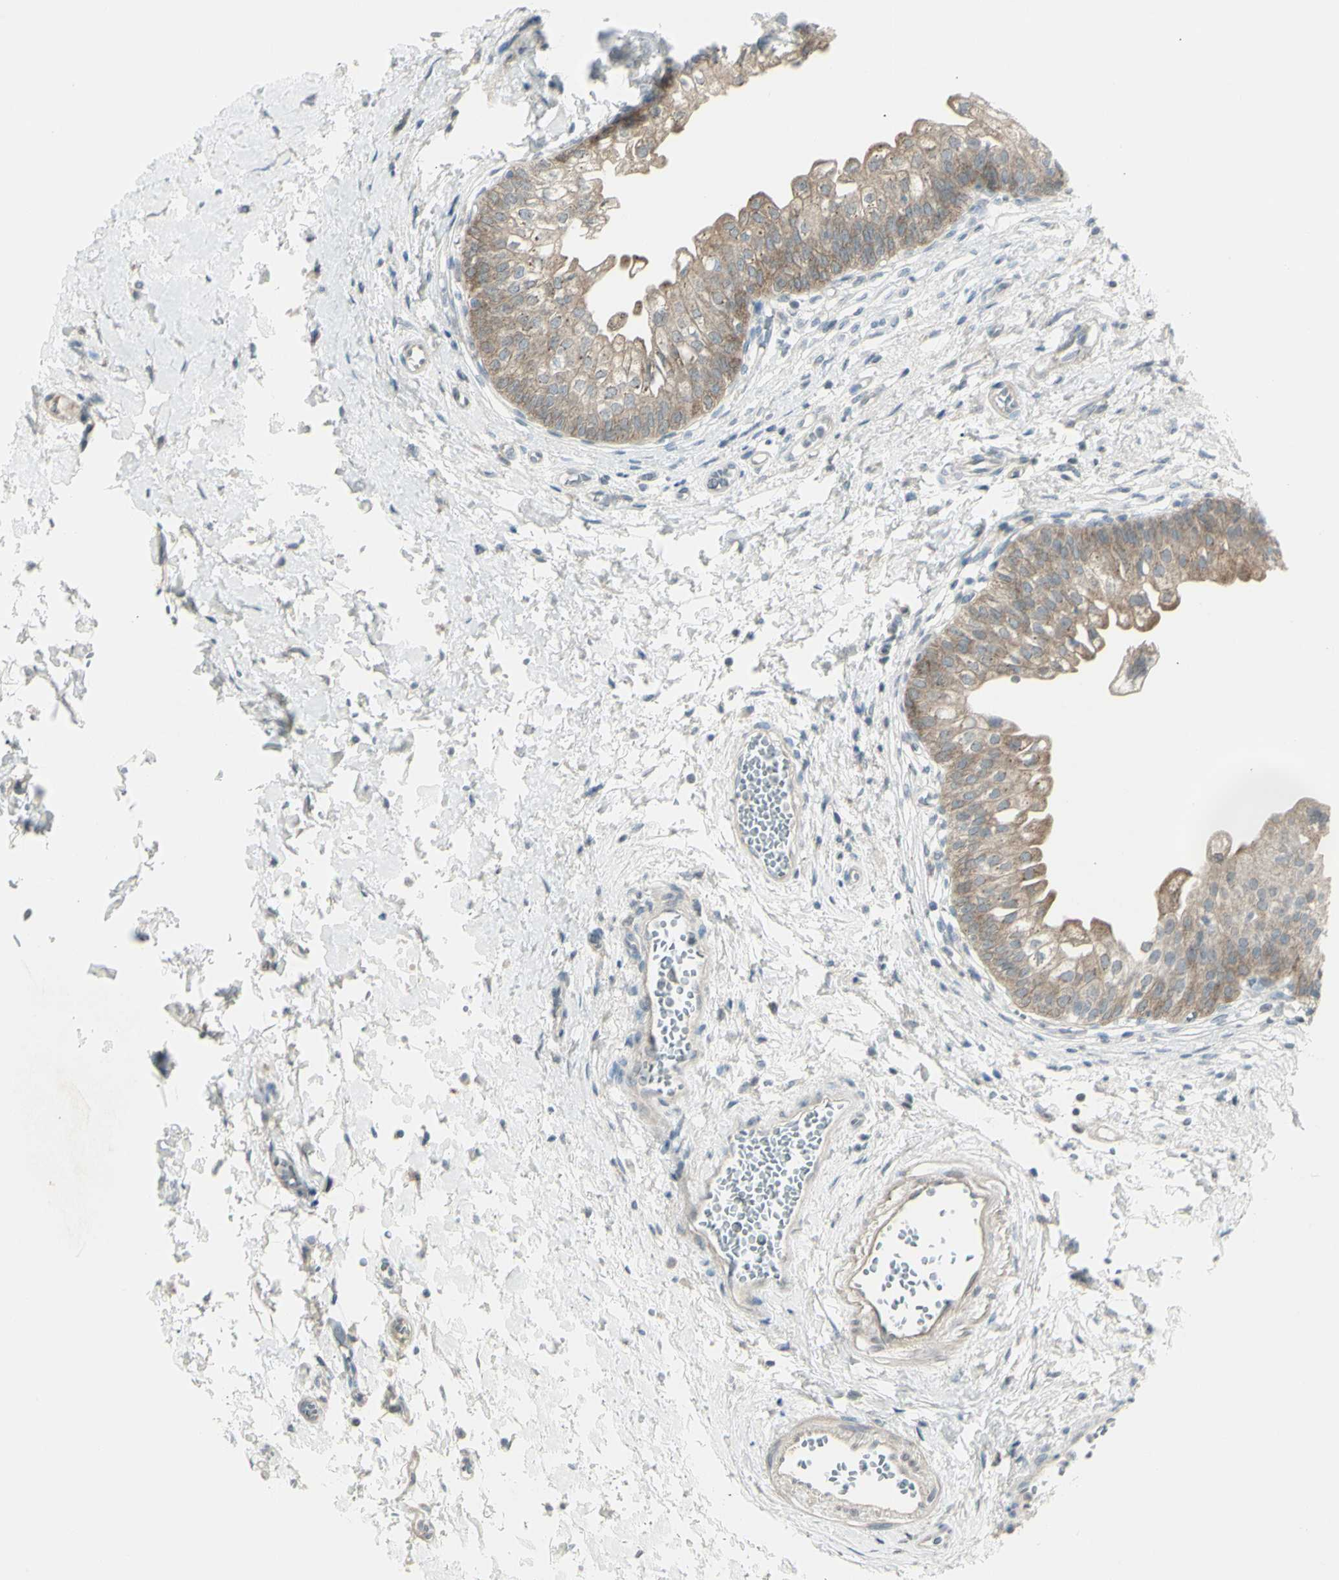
{"staining": {"intensity": "moderate", "quantity": ">75%", "location": "cytoplasmic/membranous"}, "tissue": "urinary bladder", "cell_type": "Urothelial cells", "image_type": "normal", "snomed": [{"axis": "morphology", "description": "Normal tissue, NOS"}, {"axis": "topography", "description": "Urinary bladder"}], "caption": "Immunohistochemical staining of benign human urinary bladder shows moderate cytoplasmic/membranous protein staining in approximately >75% of urothelial cells.", "gene": "SH3GL2", "patient": {"sex": "male", "age": 55}}